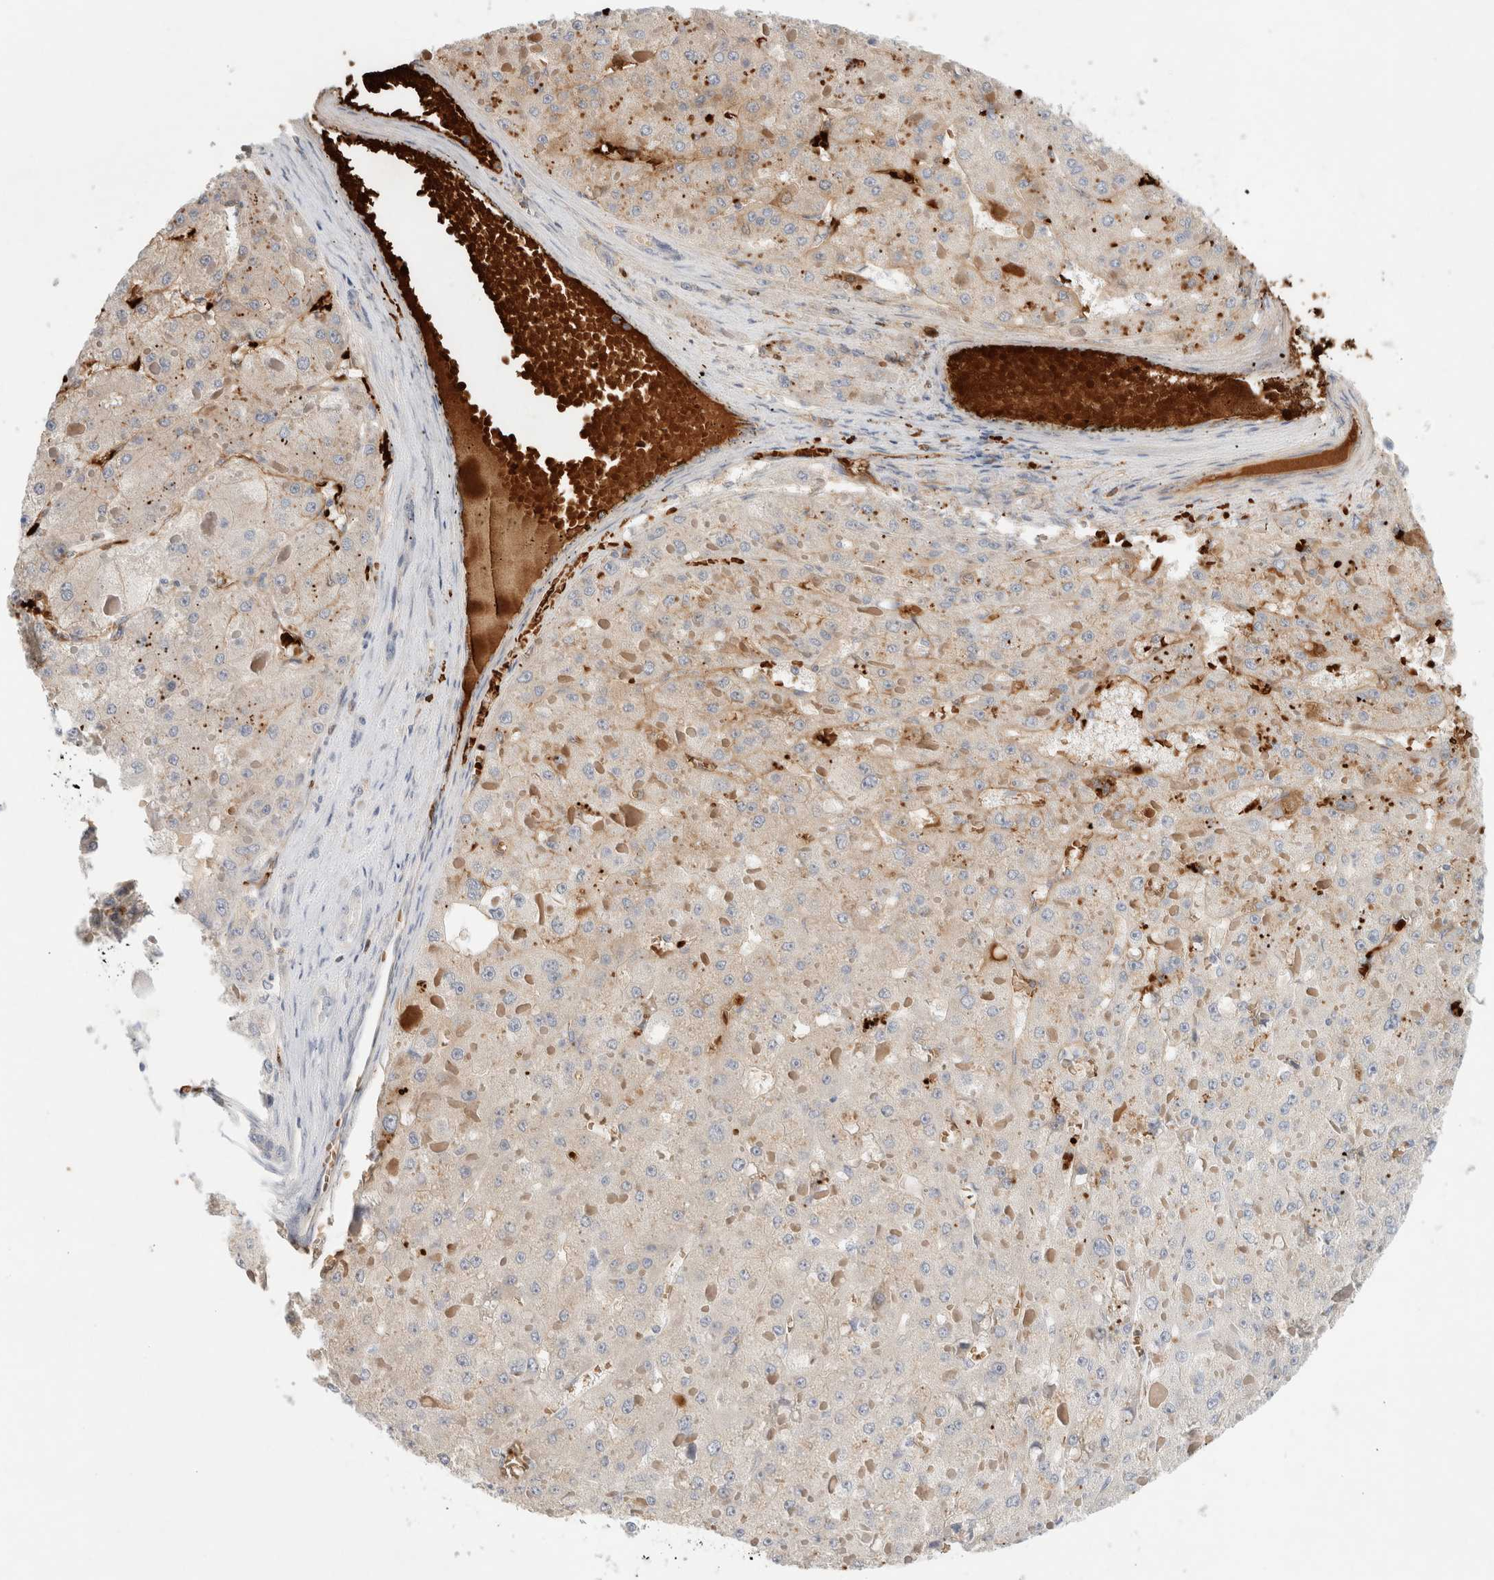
{"staining": {"intensity": "weak", "quantity": "<25%", "location": "cytoplasmic/membranous"}, "tissue": "liver cancer", "cell_type": "Tumor cells", "image_type": "cancer", "snomed": [{"axis": "morphology", "description": "Carcinoma, Hepatocellular, NOS"}, {"axis": "topography", "description": "Liver"}], "caption": "High magnification brightfield microscopy of liver cancer stained with DAB (3,3'-diaminobenzidine) (brown) and counterstained with hematoxylin (blue): tumor cells show no significant positivity.", "gene": "MST1", "patient": {"sex": "female", "age": 73}}